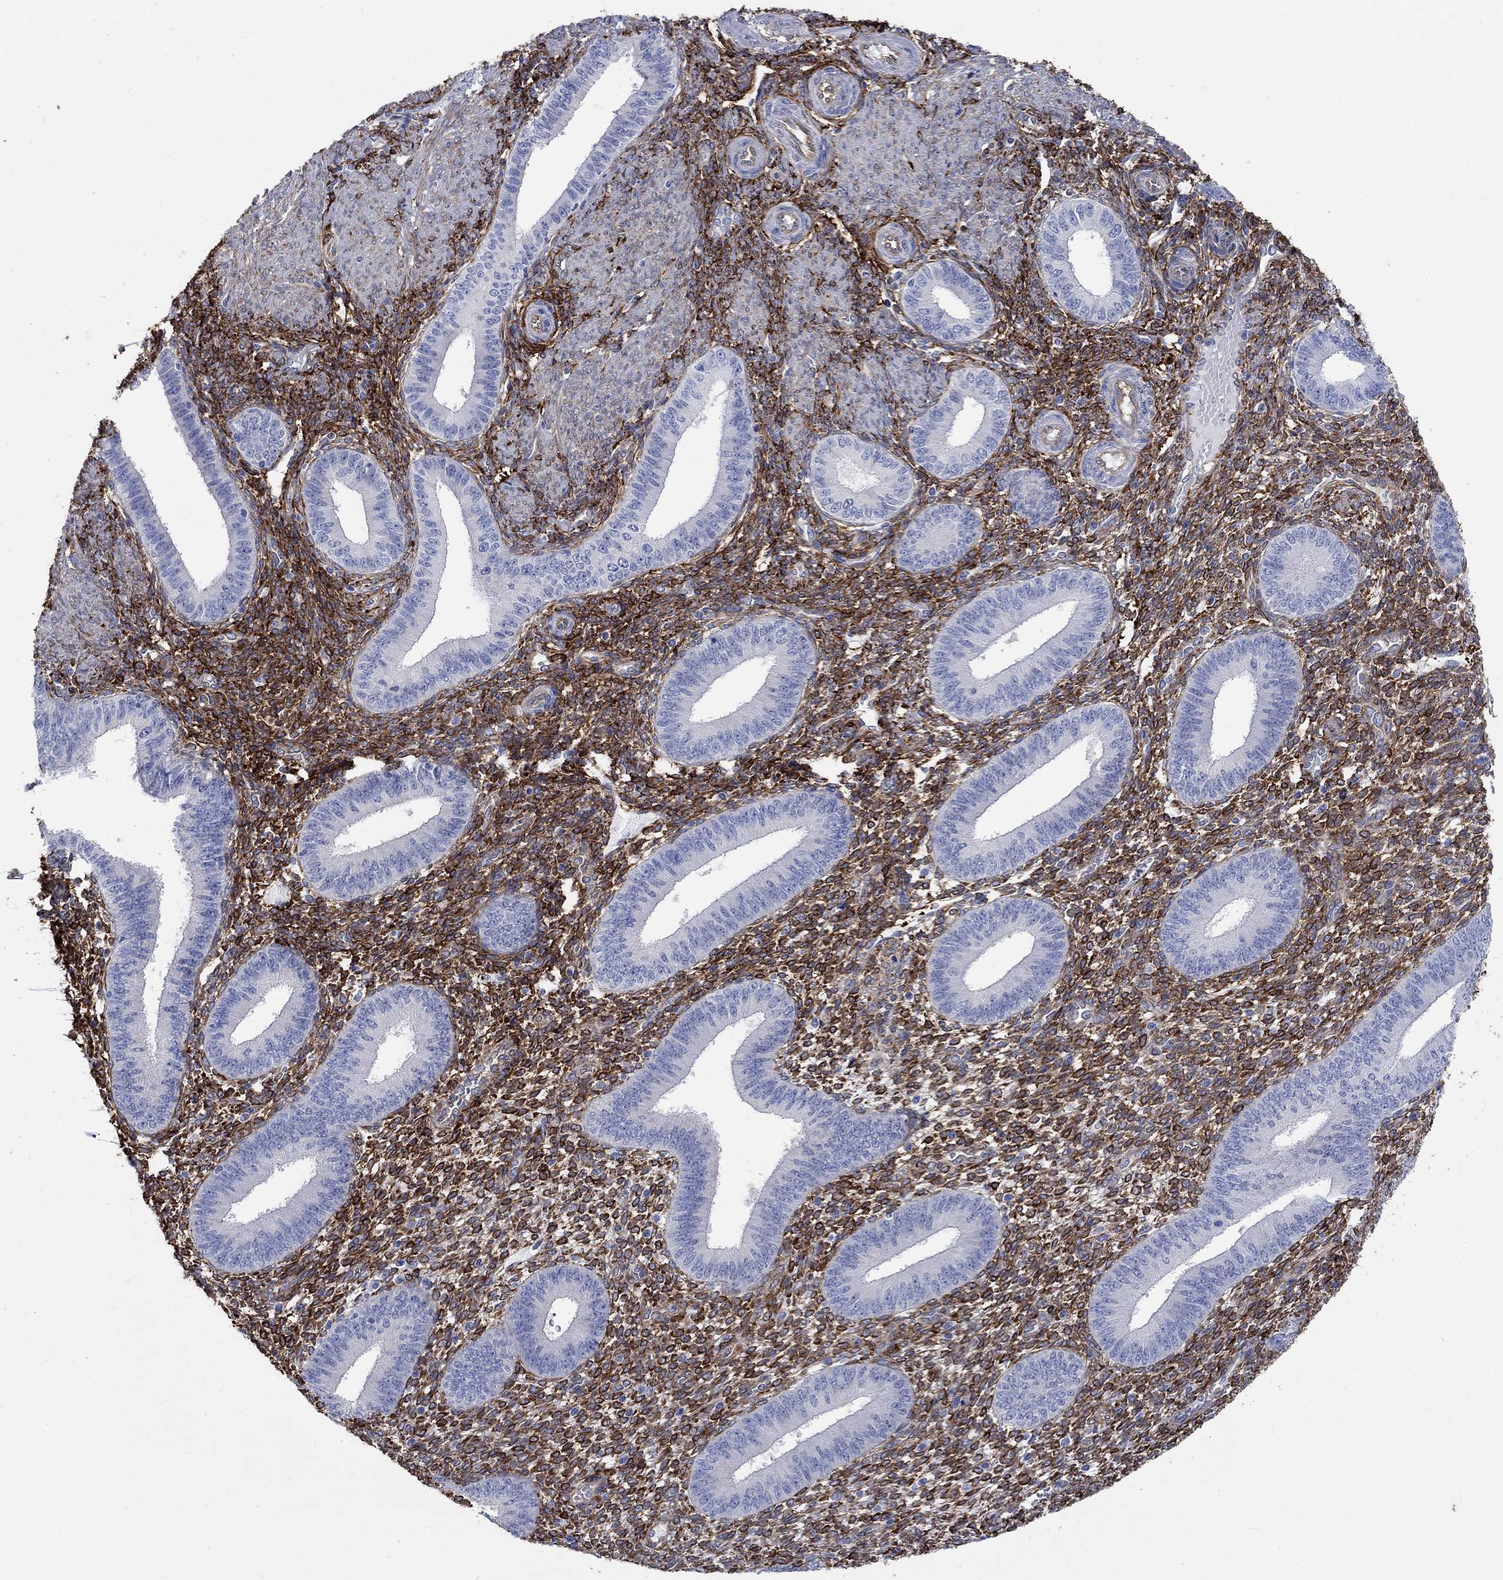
{"staining": {"intensity": "strong", "quantity": "25%-75%", "location": "cytoplasmic/membranous"}, "tissue": "endometrium", "cell_type": "Cells in endometrial stroma", "image_type": "normal", "snomed": [{"axis": "morphology", "description": "Normal tissue, NOS"}, {"axis": "topography", "description": "Endometrium"}], "caption": "Brown immunohistochemical staining in normal human endometrium displays strong cytoplasmic/membranous positivity in about 25%-75% of cells in endometrial stroma. Nuclei are stained in blue.", "gene": "TGM2", "patient": {"sex": "female", "age": 39}}